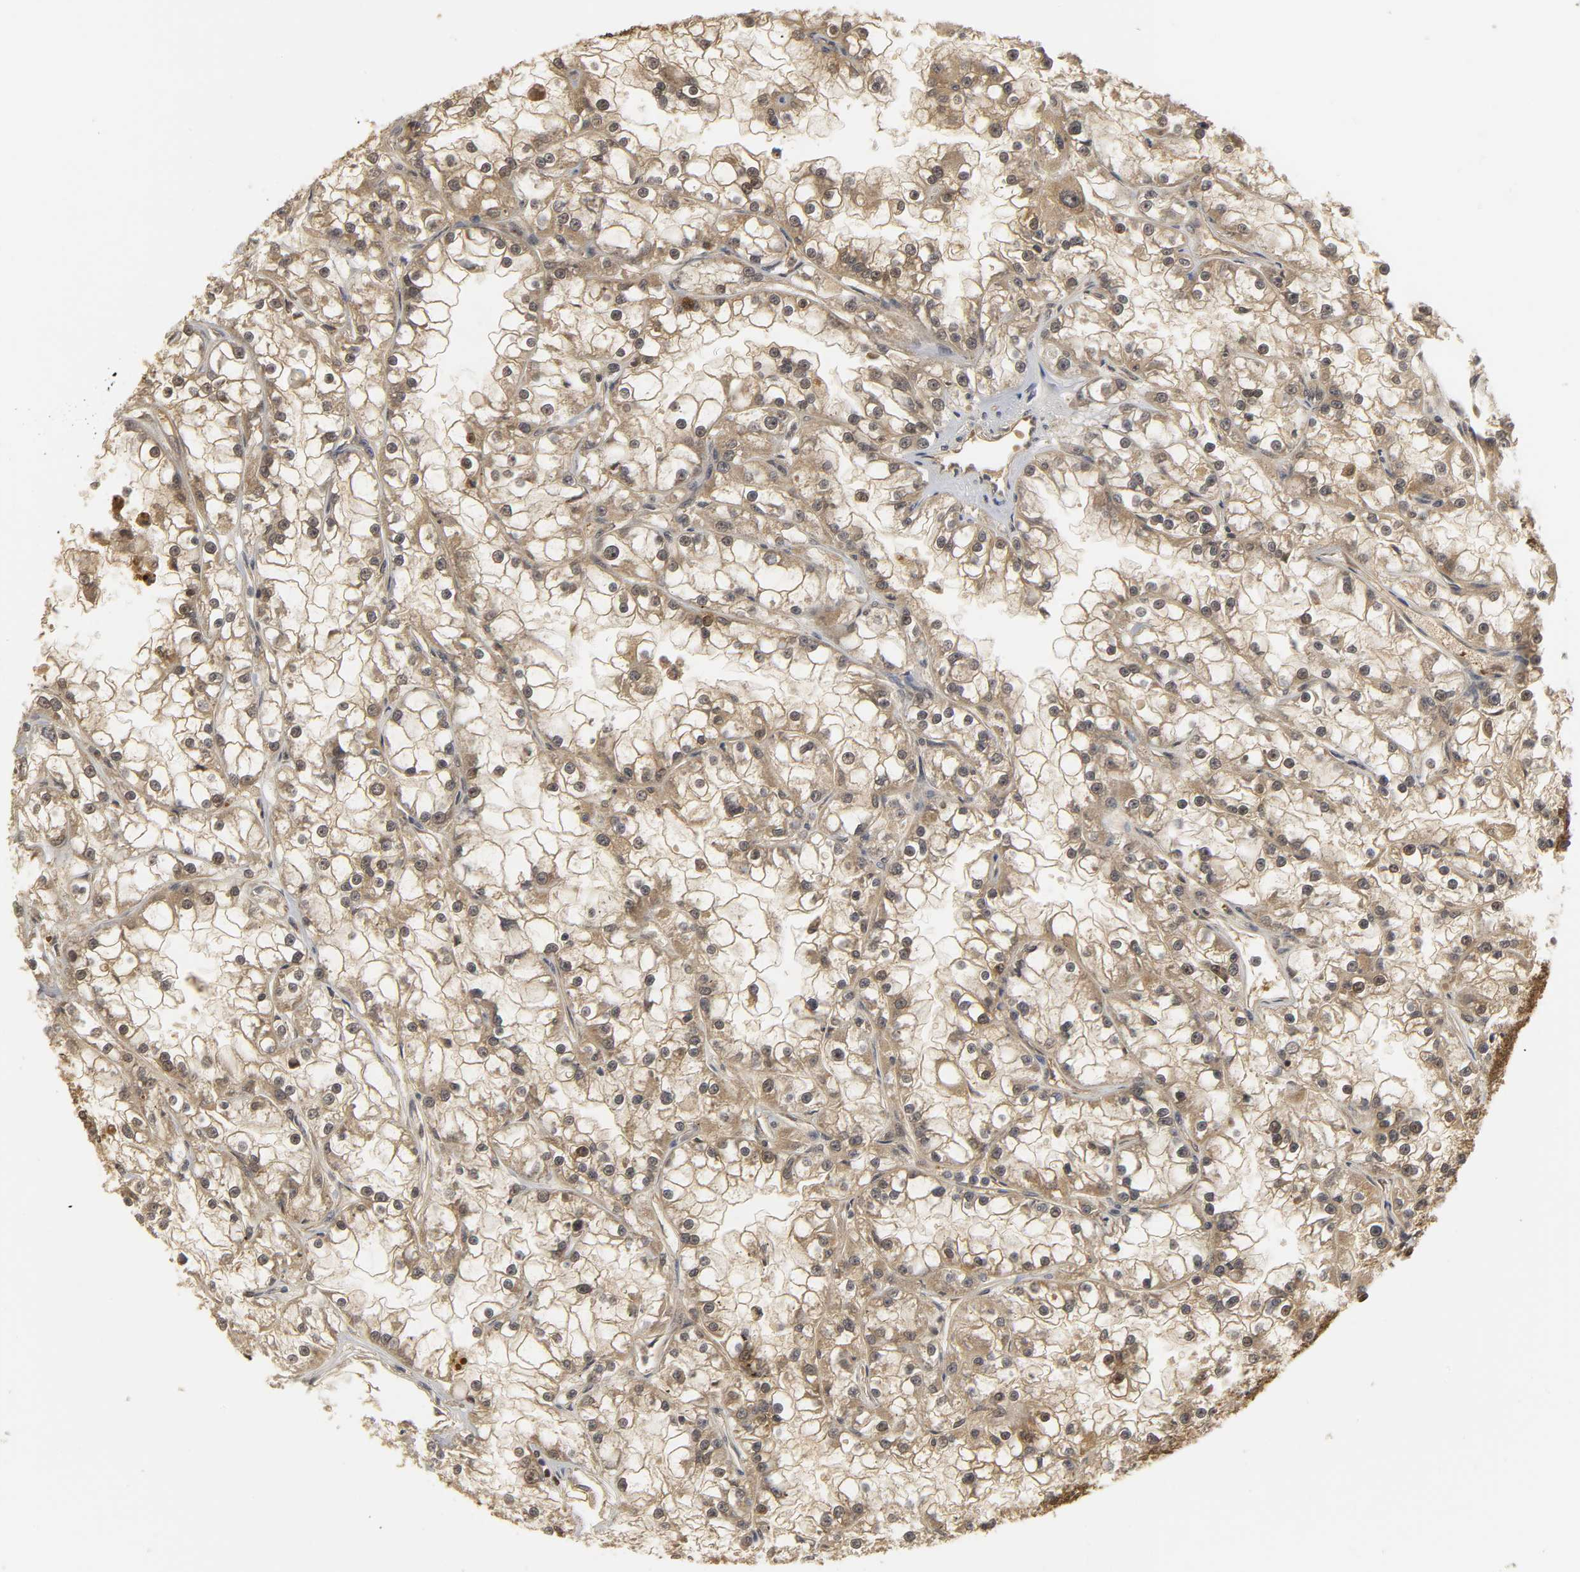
{"staining": {"intensity": "moderate", "quantity": ">75%", "location": "cytoplasmic/membranous,nuclear"}, "tissue": "renal cancer", "cell_type": "Tumor cells", "image_type": "cancer", "snomed": [{"axis": "morphology", "description": "Adenocarcinoma, NOS"}, {"axis": "topography", "description": "Kidney"}], "caption": "The micrograph shows a brown stain indicating the presence of a protein in the cytoplasmic/membranous and nuclear of tumor cells in renal adenocarcinoma. (IHC, brightfield microscopy, high magnification).", "gene": "PARK7", "patient": {"sex": "female", "age": 52}}